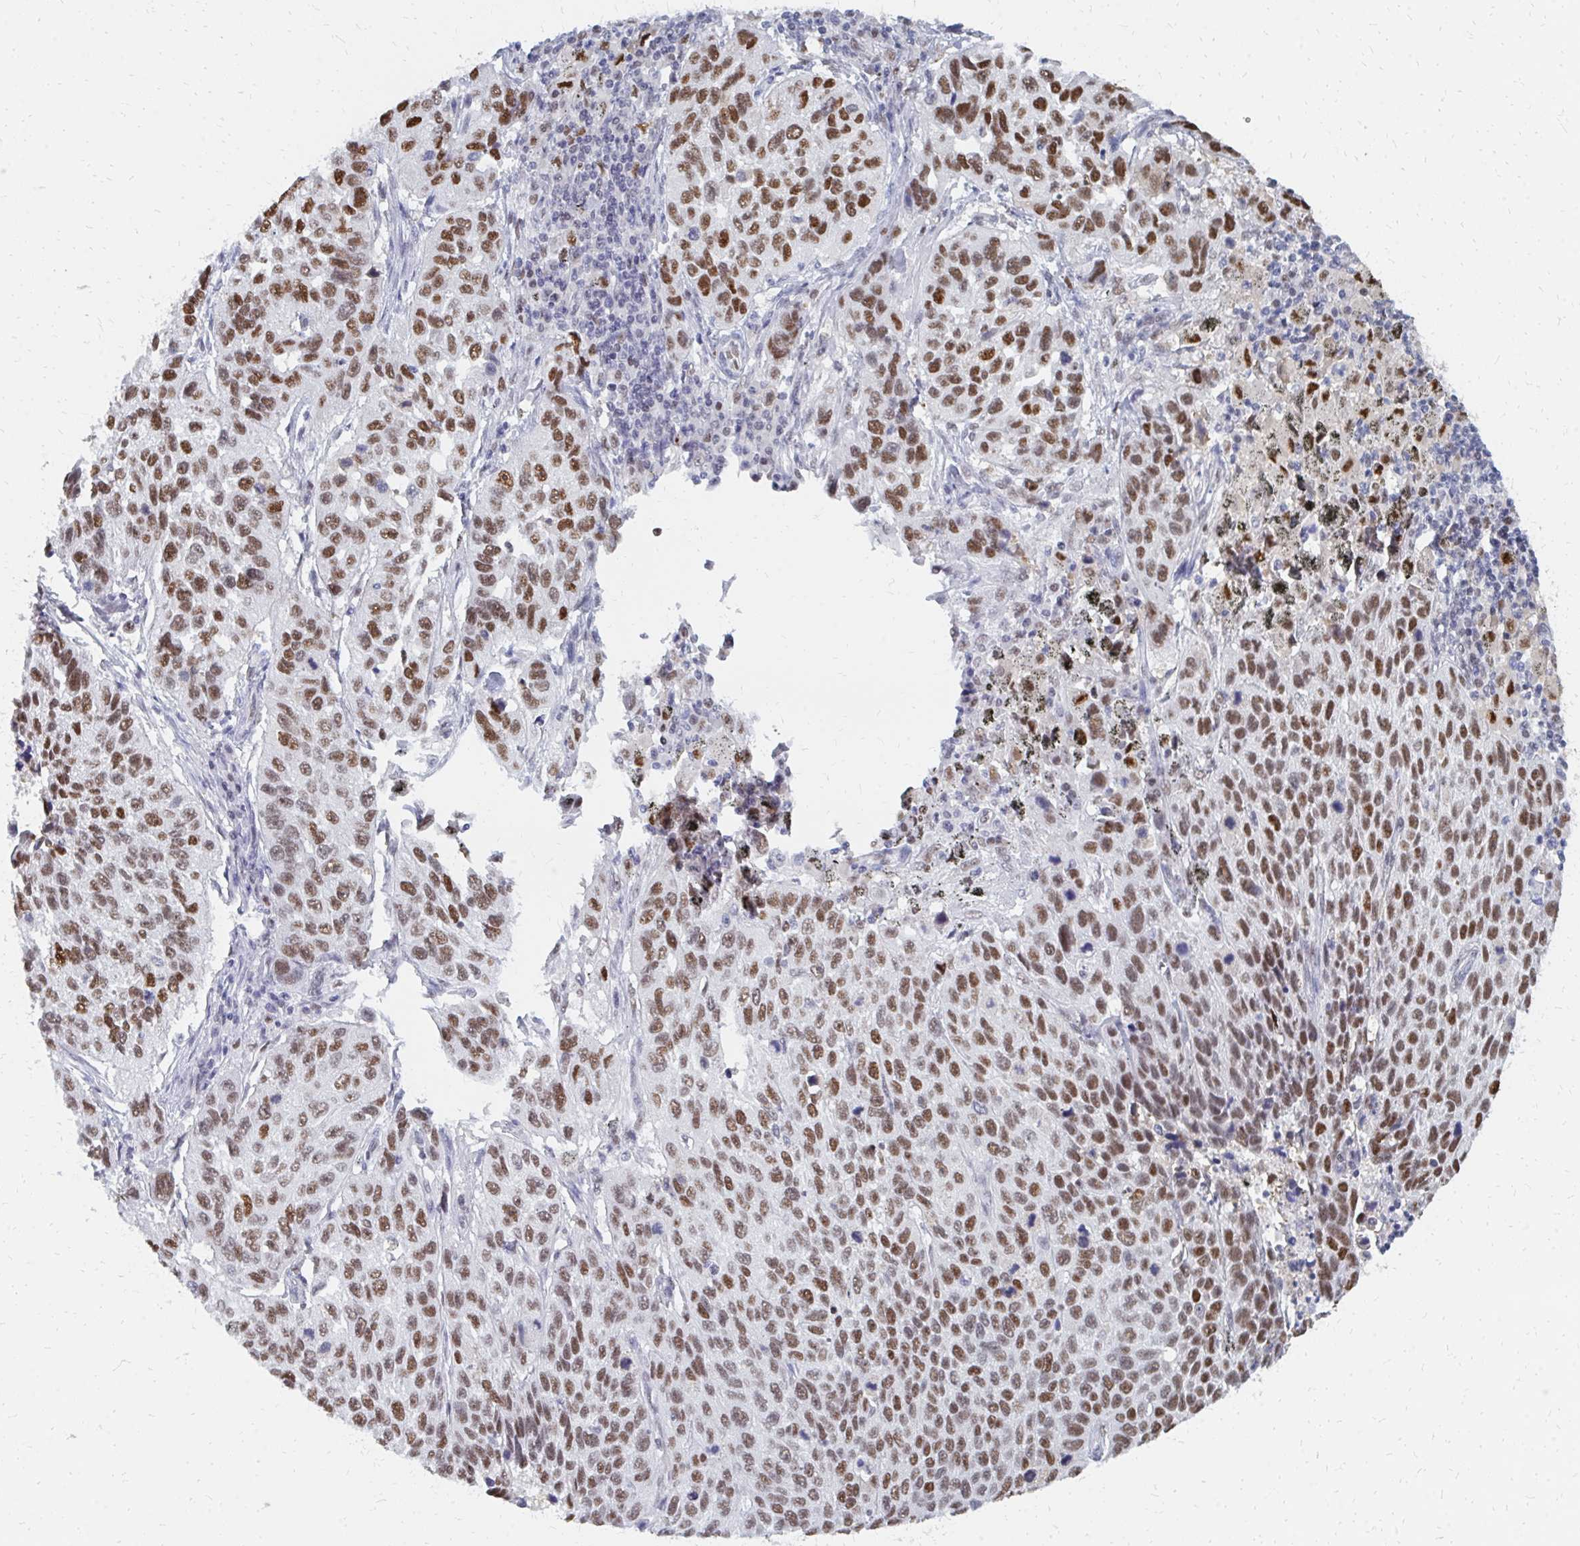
{"staining": {"intensity": "moderate", "quantity": "25%-75%", "location": "nuclear"}, "tissue": "lung cancer", "cell_type": "Tumor cells", "image_type": "cancer", "snomed": [{"axis": "morphology", "description": "Squamous cell carcinoma, NOS"}, {"axis": "topography", "description": "Lung"}], "caption": "Moderate nuclear expression for a protein is identified in about 25%-75% of tumor cells of lung cancer using immunohistochemistry (IHC).", "gene": "PLK3", "patient": {"sex": "male", "age": 62}}